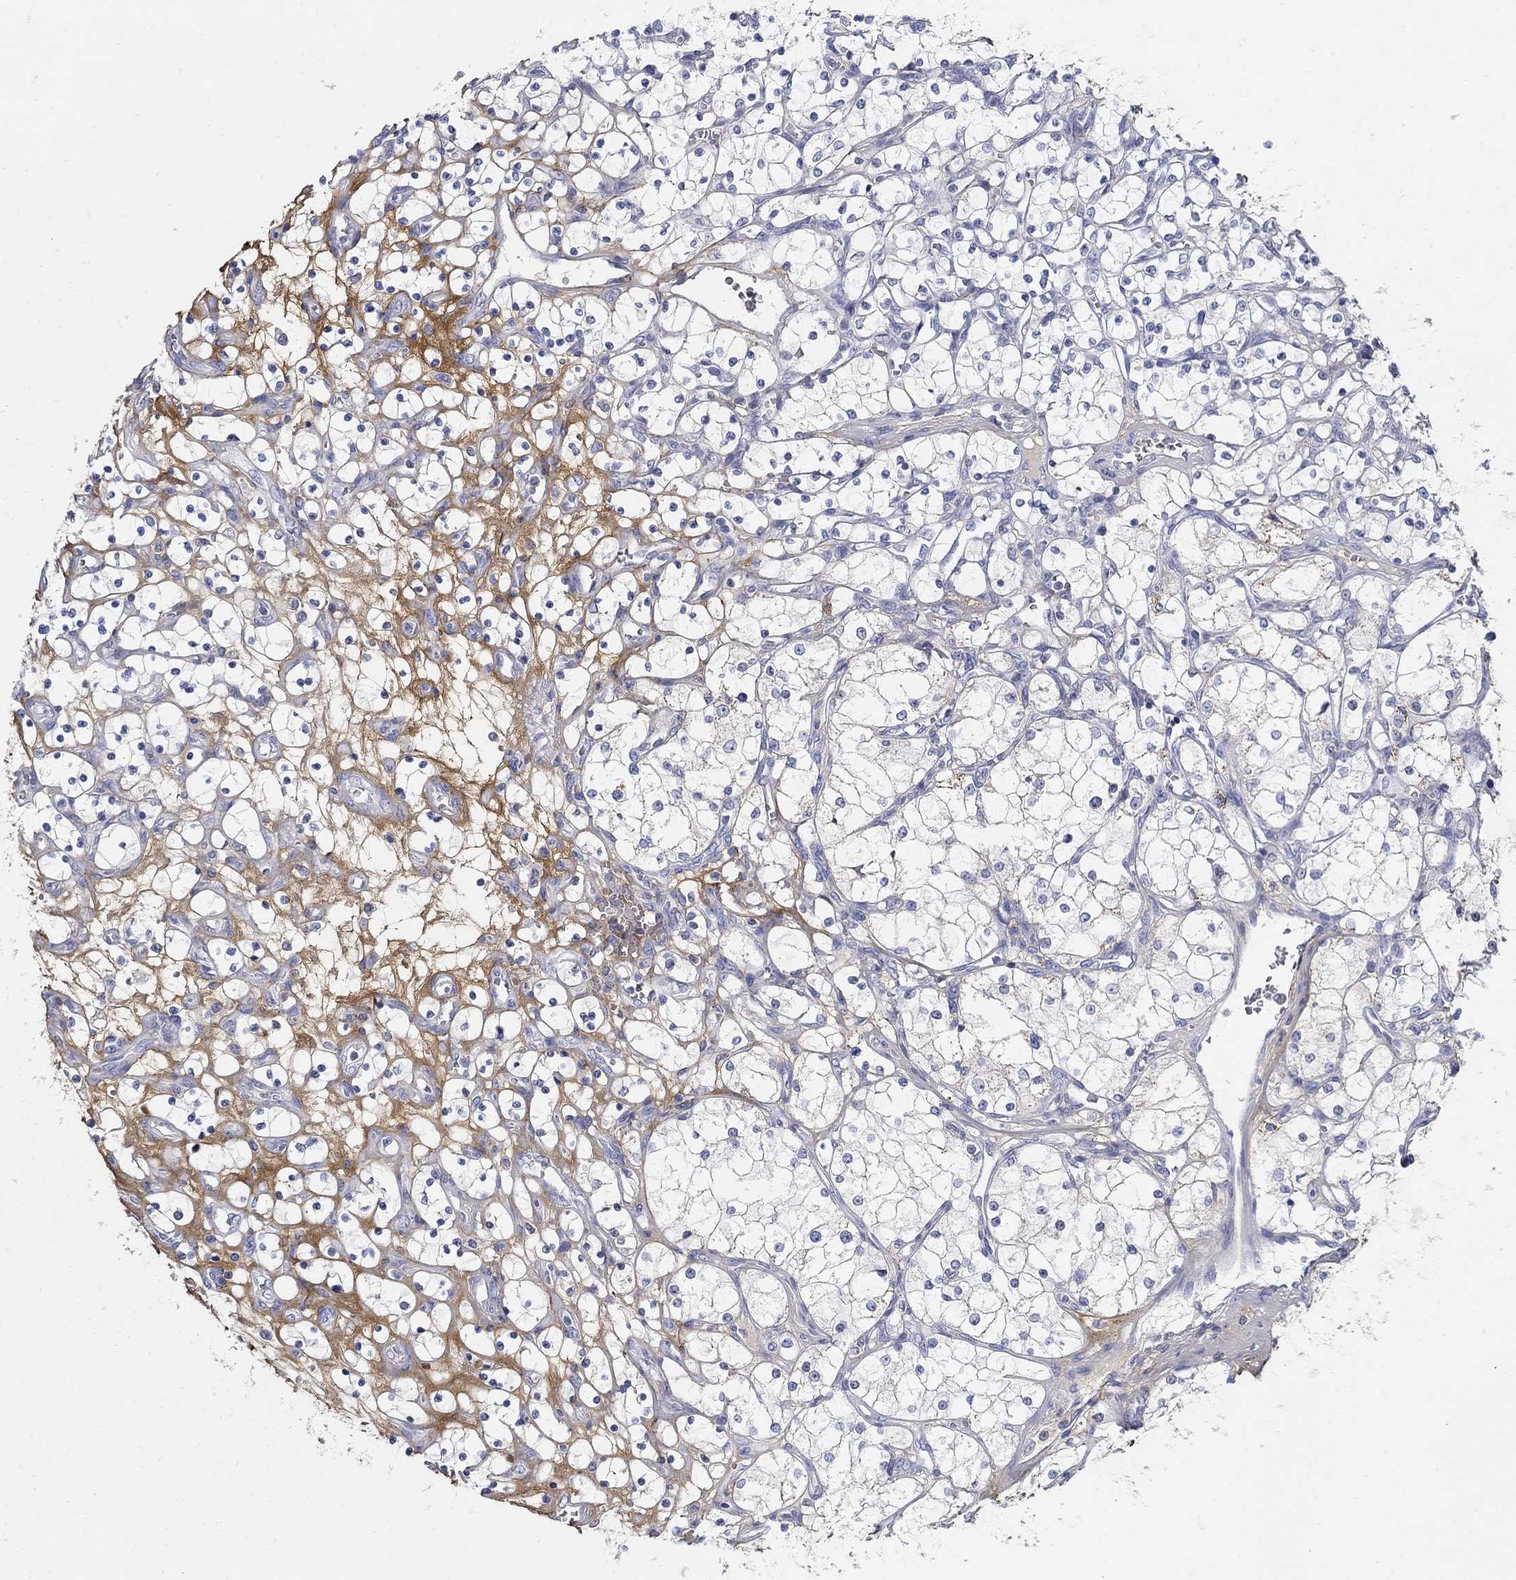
{"staining": {"intensity": "strong", "quantity": "<25%", "location": "cytoplasmic/membranous"}, "tissue": "renal cancer", "cell_type": "Tumor cells", "image_type": "cancer", "snomed": [{"axis": "morphology", "description": "Adenocarcinoma, NOS"}, {"axis": "topography", "description": "Kidney"}], "caption": "Adenocarcinoma (renal) stained for a protein exhibits strong cytoplasmic/membranous positivity in tumor cells. Immunohistochemistry stains the protein in brown and the nuclei are stained blue.", "gene": "TGFBI", "patient": {"sex": "female", "age": 69}}